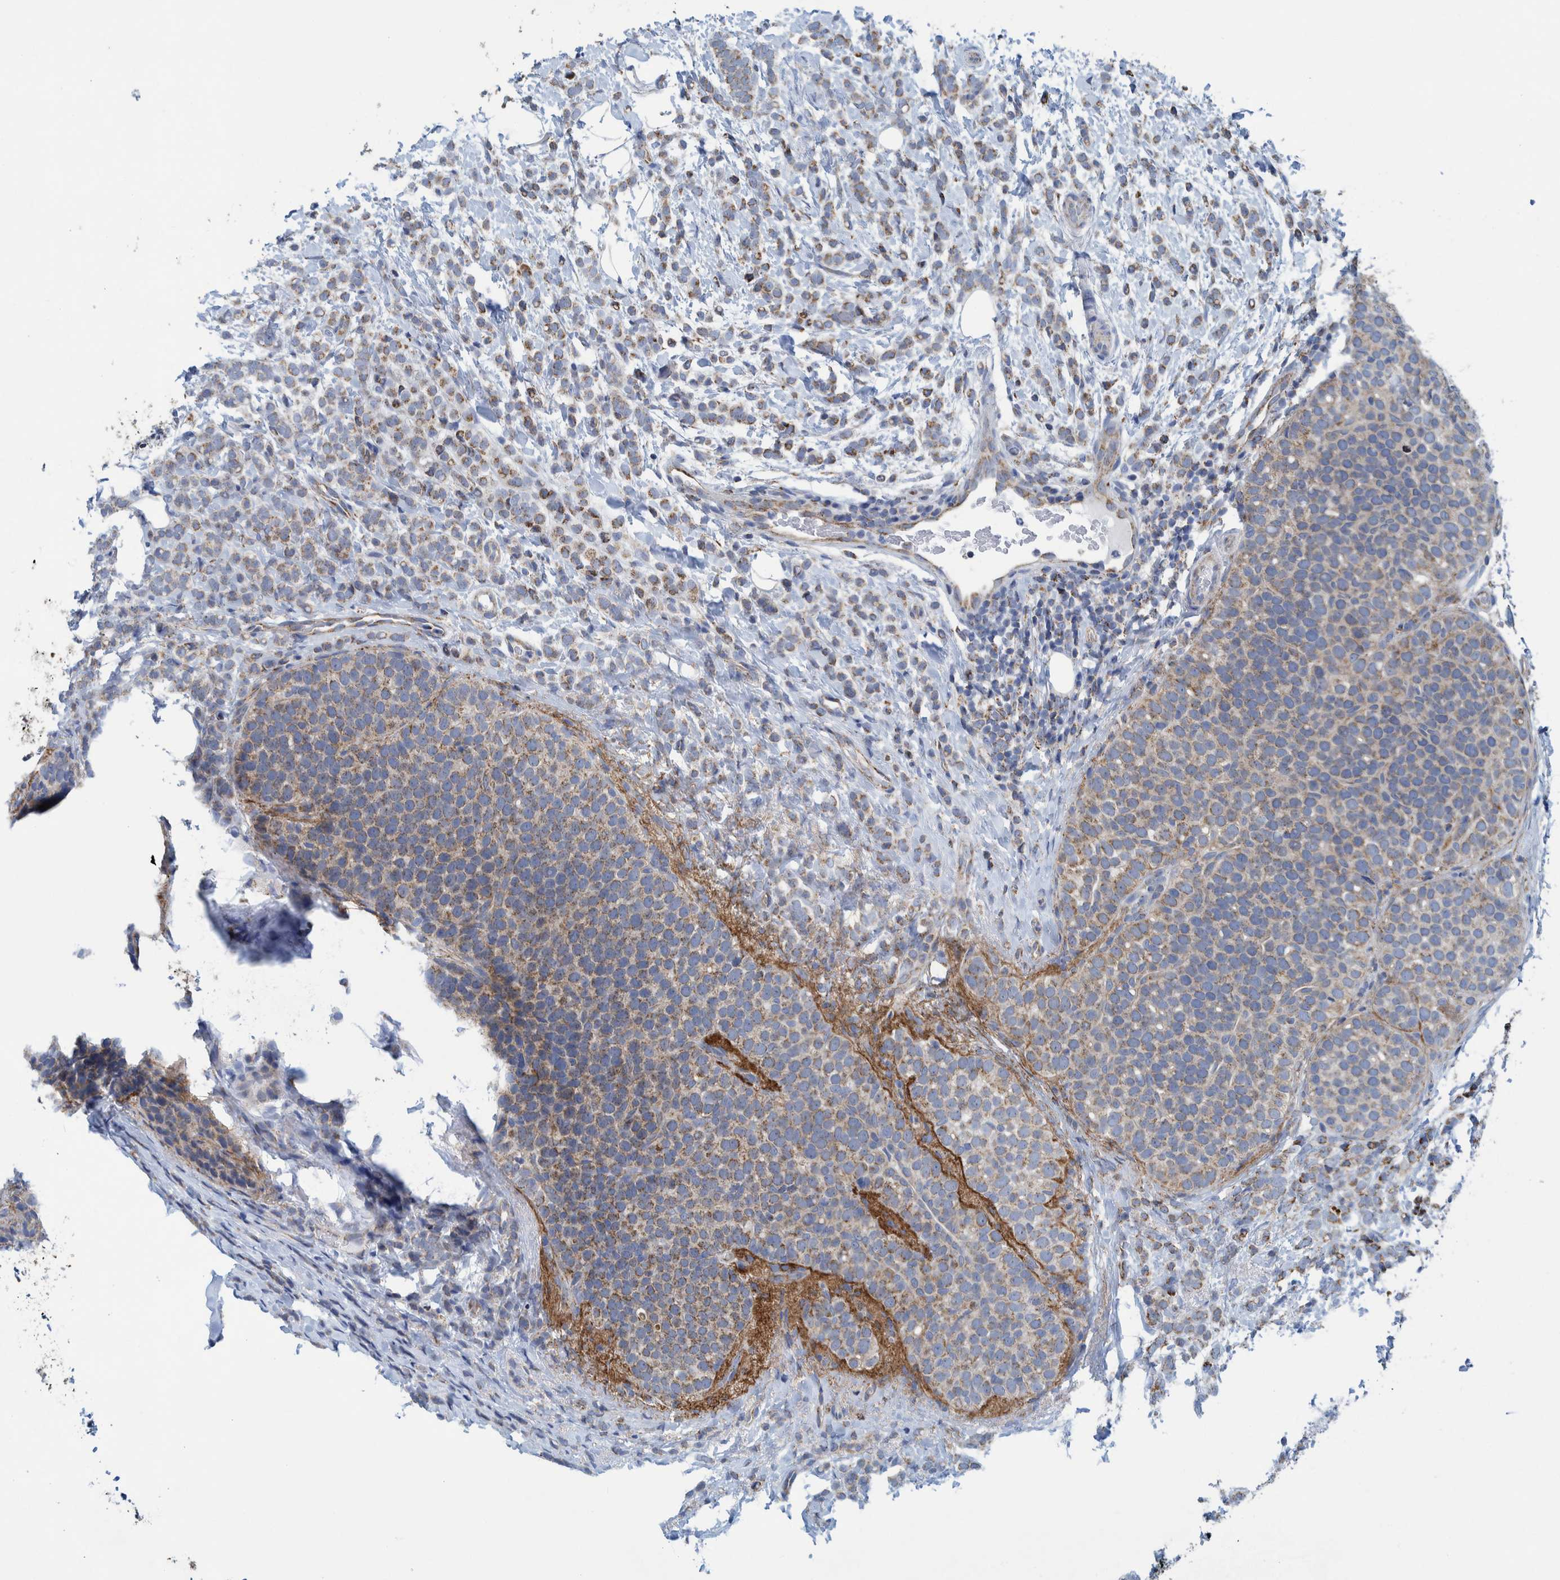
{"staining": {"intensity": "weak", "quantity": ">75%", "location": "cytoplasmic/membranous"}, "tissue": "breast cancer", "cell_type": "Tumor cells", "image_type": "cancer", "snomed": [{"axis": "morphology", "description": "Lobular carcinoma"}, {"axis": "topography", "description": "Breast"}], "caption": "DAB immunohistochemical staining of breast lobular carcinoma shows weak cytoplasmic/membranous protein staining in about >75% of tumor cells.", "gene": "MRPS7", "patient": {"sex": "female", "age": 50}}